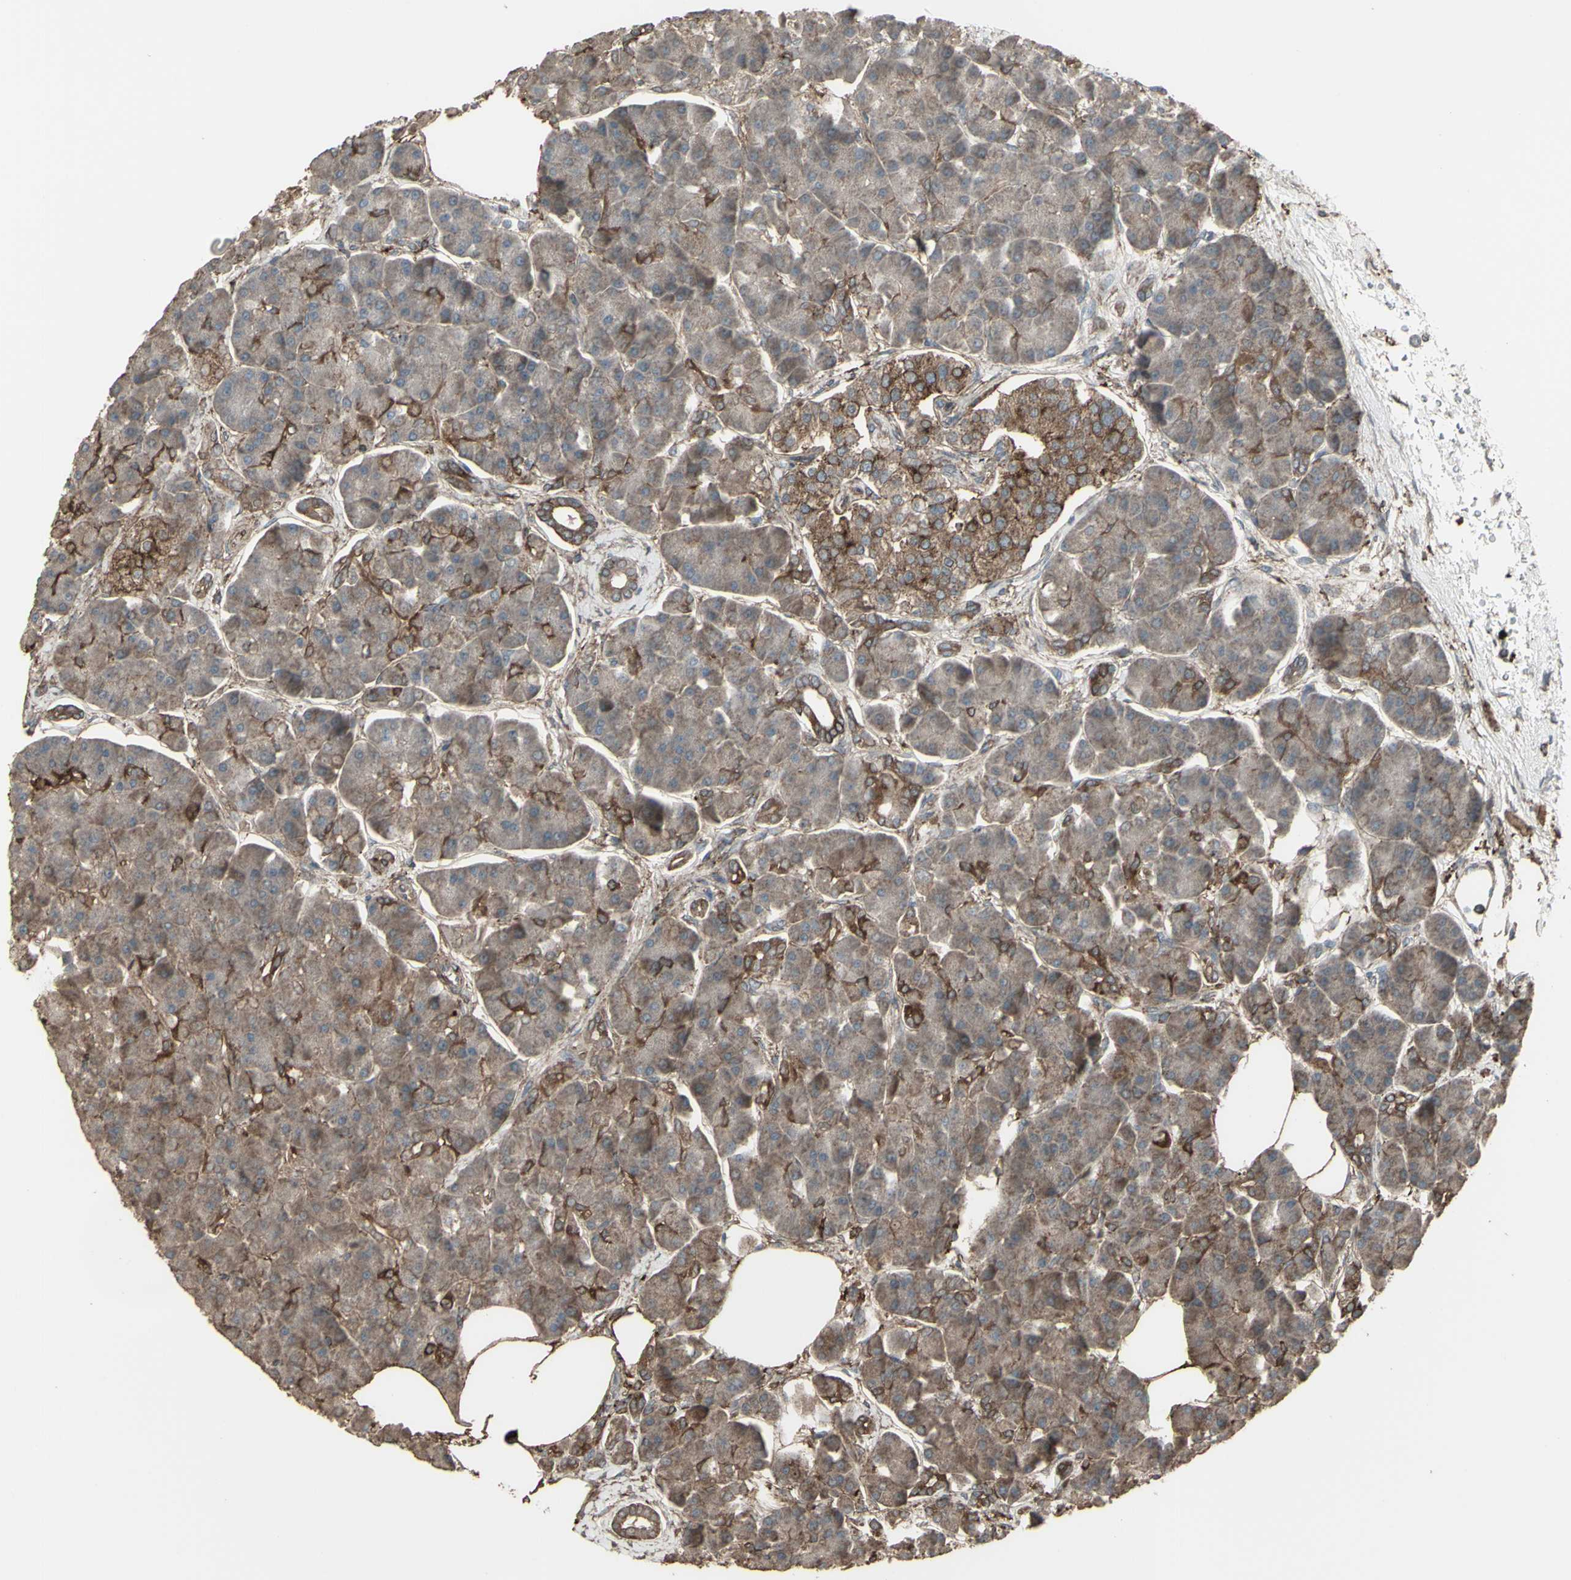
{"staining": {"intensity": "moderate", "quantity": ">75%", "location": "cytoplasmic/membranous"}, "tissue": "pancreas", "cell_type": "Exocrine glandular cells", "image_type": "normal", "snomed": [{"axis": "morphology", "description": "Normal tissue, NOS"}, {"axis": "topography", "description": "Pancreas"}], "caption": "DAB immunohistochemical staining of unremarkable pancreas demonstrates moderate cytoplasmic/membranous protein staining in about >75% of exocrine glandular cells. (Stains: DAB (3,3'-diaminobenzidine) in brown, nuclei in blue, Microscopy: brightfield microscopy at high magnification).", "gene": "SMO", "patient": {"sex": "female", "age": 70}}